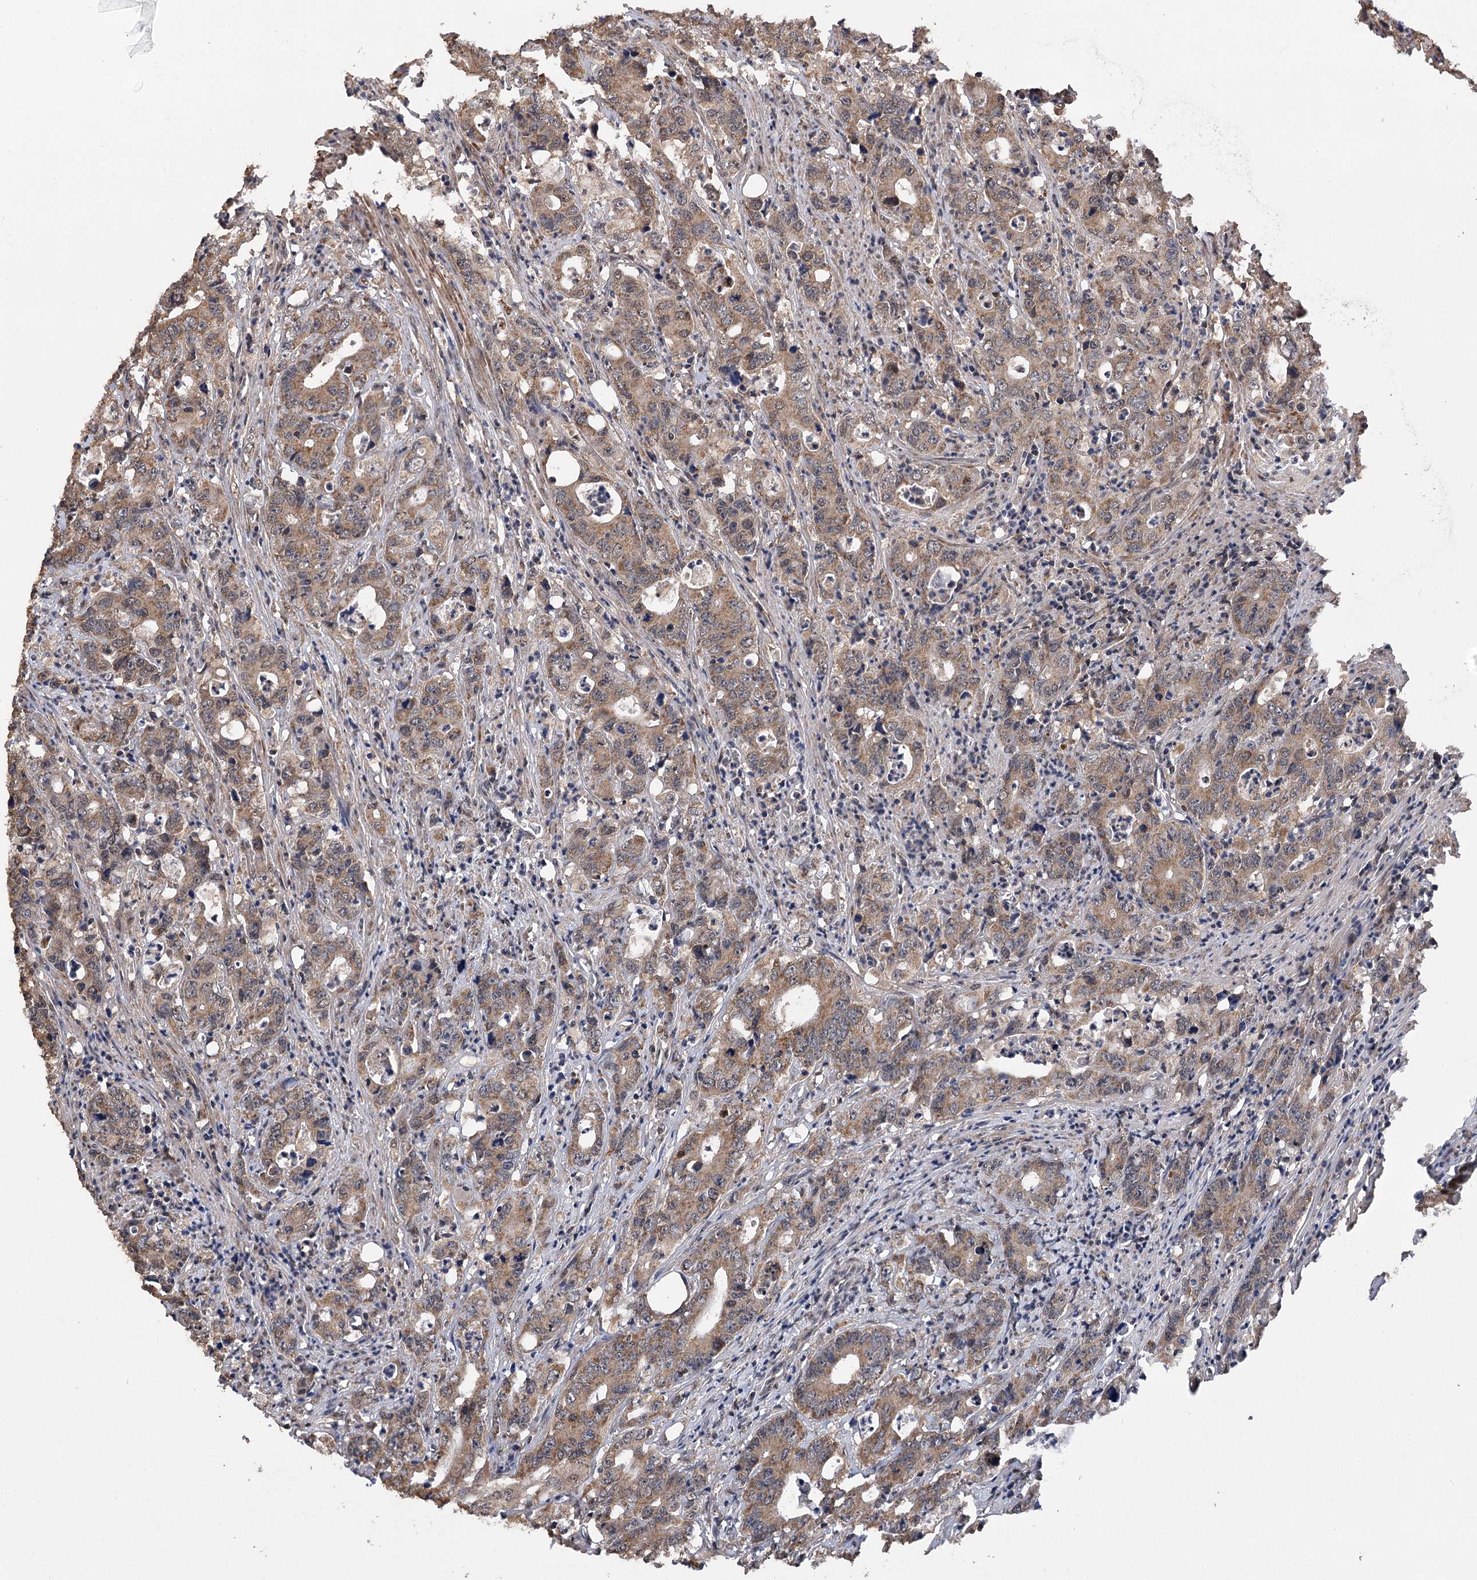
{"staining": {"intensity": "moderate", "quantity": ">75%", "location": "cytoplasmic/membranous"}, "tissue": "colorectal cancer", "cell_type": "Tumor cells", "image_type": "cancer", "snomed": [{"axis": "morphology", "description": "Adenocarcinoma, NOS"}, {"axis": "topography", "description": "Colon"}], "caption": "This image exhibits immunohistochemistry (IHC) staining of adenocarcinoma (colorectal), with medium moderate cytoplasmic/membranous positivity in approximately >75% of tumor cells.", "gene": "TENM2", "patient": {"sex": "female", "age": 75}}